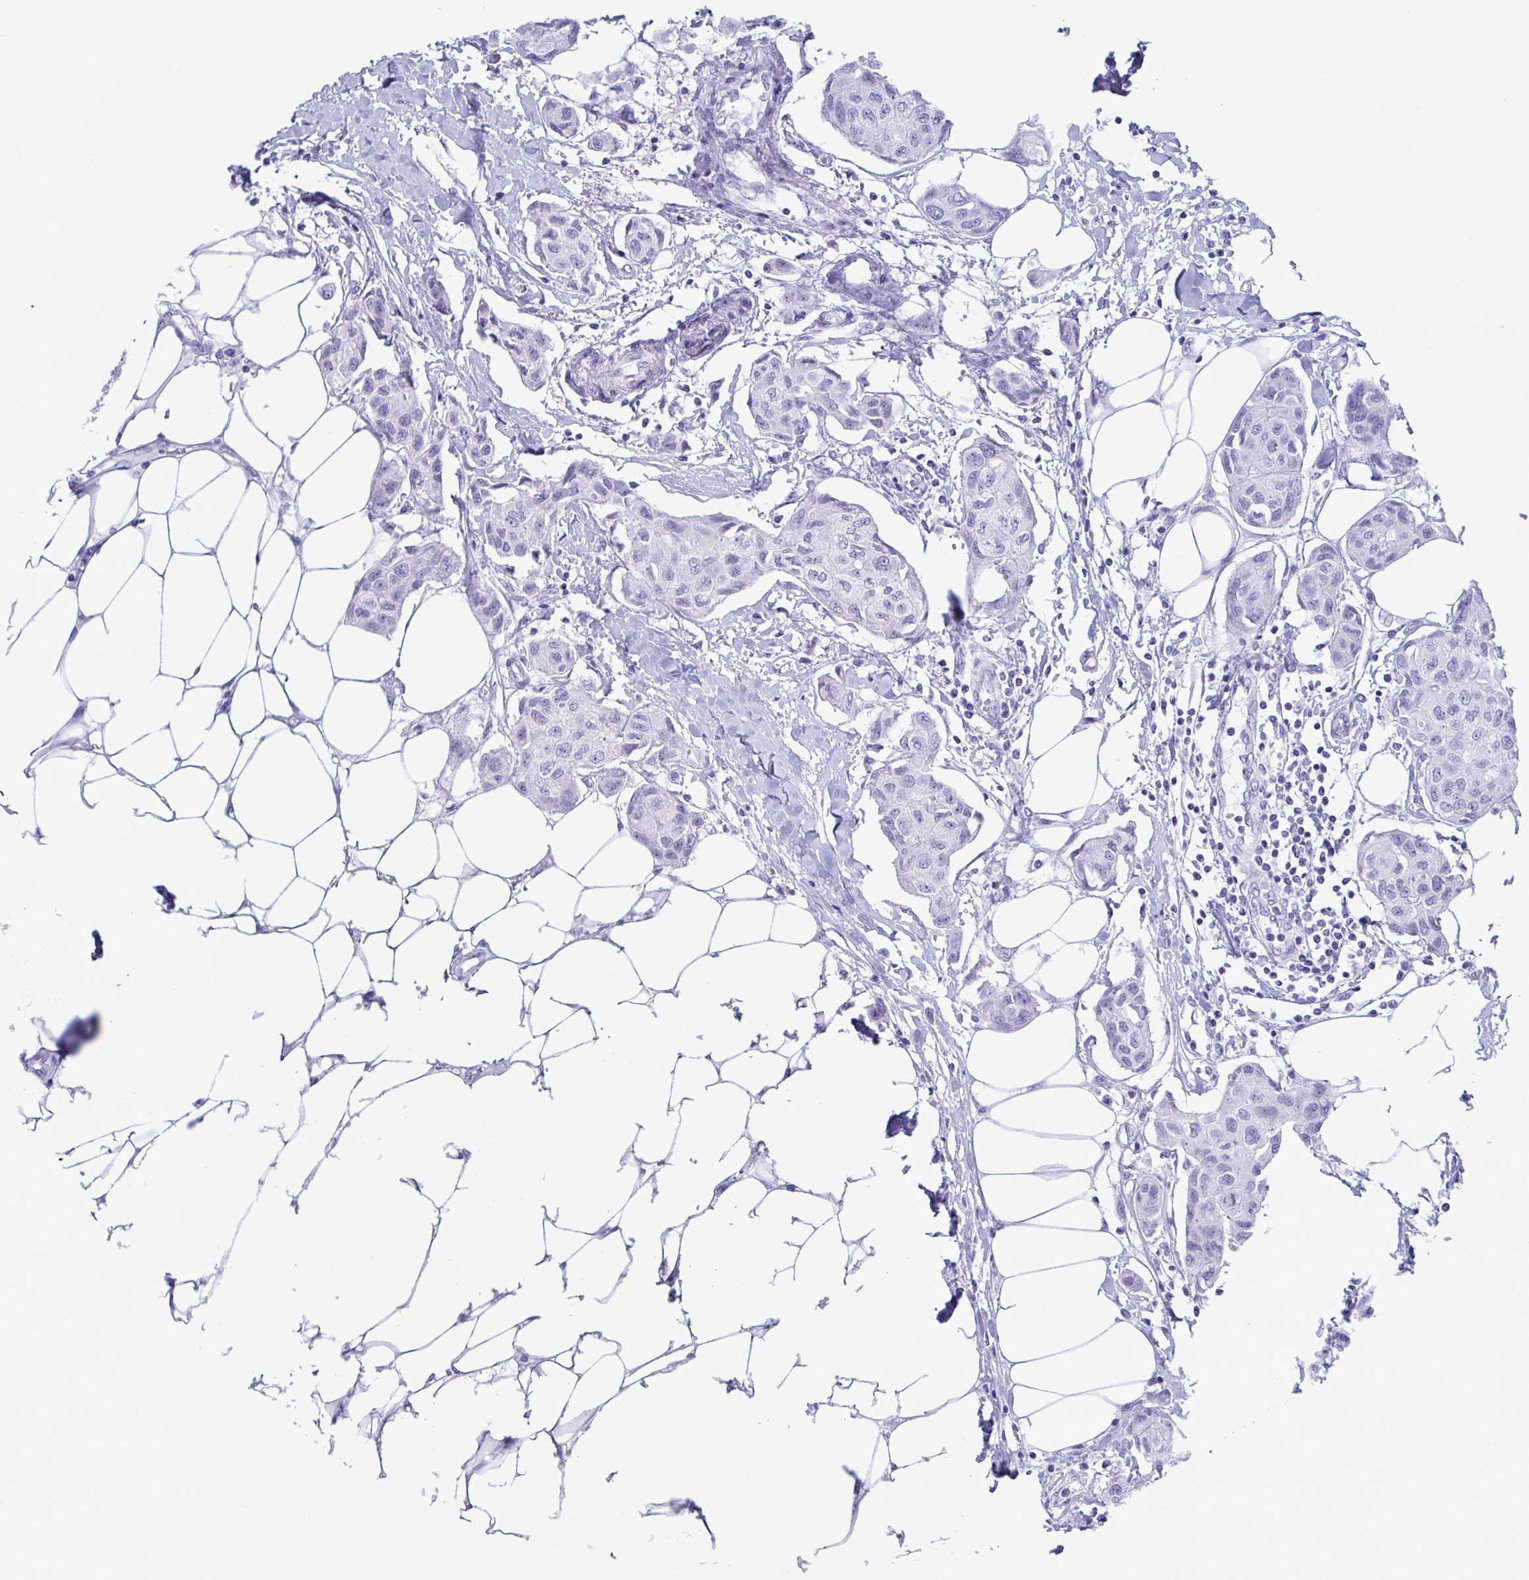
{"staining": {"intensity": "negative", "quantity": "none", "location": "none"}, "tissue": "breast cancer", "cell_type": "Tumor cells", "image_type": "cancer", "snomed": [{"axis": "morphology", "description": "Duct carcinoma"}, {"axis": "topography", "description": "Breast"}, {"axis": "topography", "description": "Lymph node"}], "caption": "An immunohistochemistry micrograph of breast cancer is shown. There is no staining in tumor cells of breast cancer. Brightfield microscopy of IHC stained with DAB (3,3'-diaminobenzidine) (brown) and hematoxylin (blue), captured at high magnification.", "gene": "CDX4", "patient": {"sex": "female", "age": 80}}